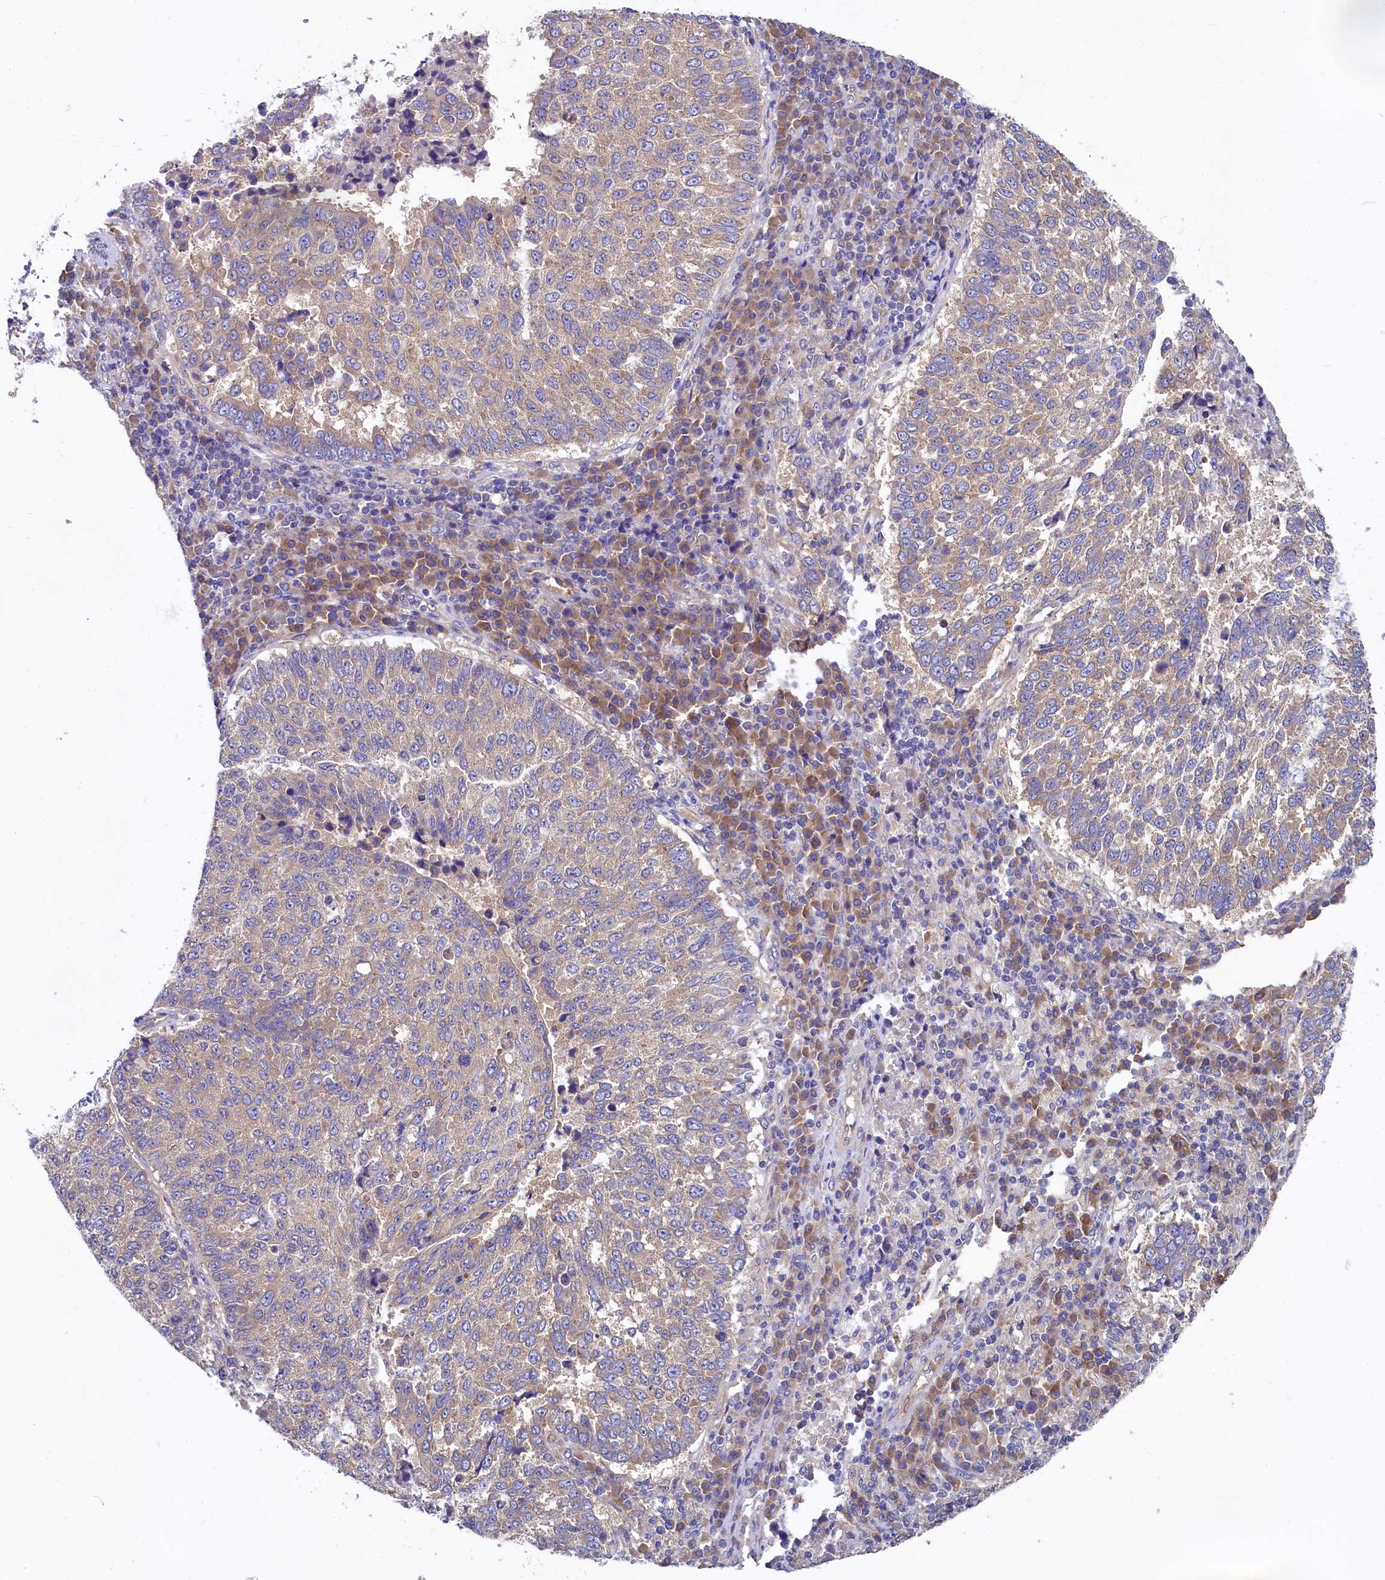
{"staining": {"intensity": "weak", "quantity": "25%-75%", "location": "cytoplasmic/membranous"}, "tissue": "lung cancer", "cell_type": "Tumor cells", "image_type": "cancer", "snomed": [{"axis": "morphology", "description": "Squamous cell carcinoma, NOS"}, {"axis": "topography", "description": "Lung"}], "caption": "Human squamous cell carcinoma (lung) stained with a brown dye reveals weak cytoplasmic/membranous positive expression in about 25%-75% of tumor cells.", "gene": "QARS1", "patient": {"sex": "male", "age": 73}}